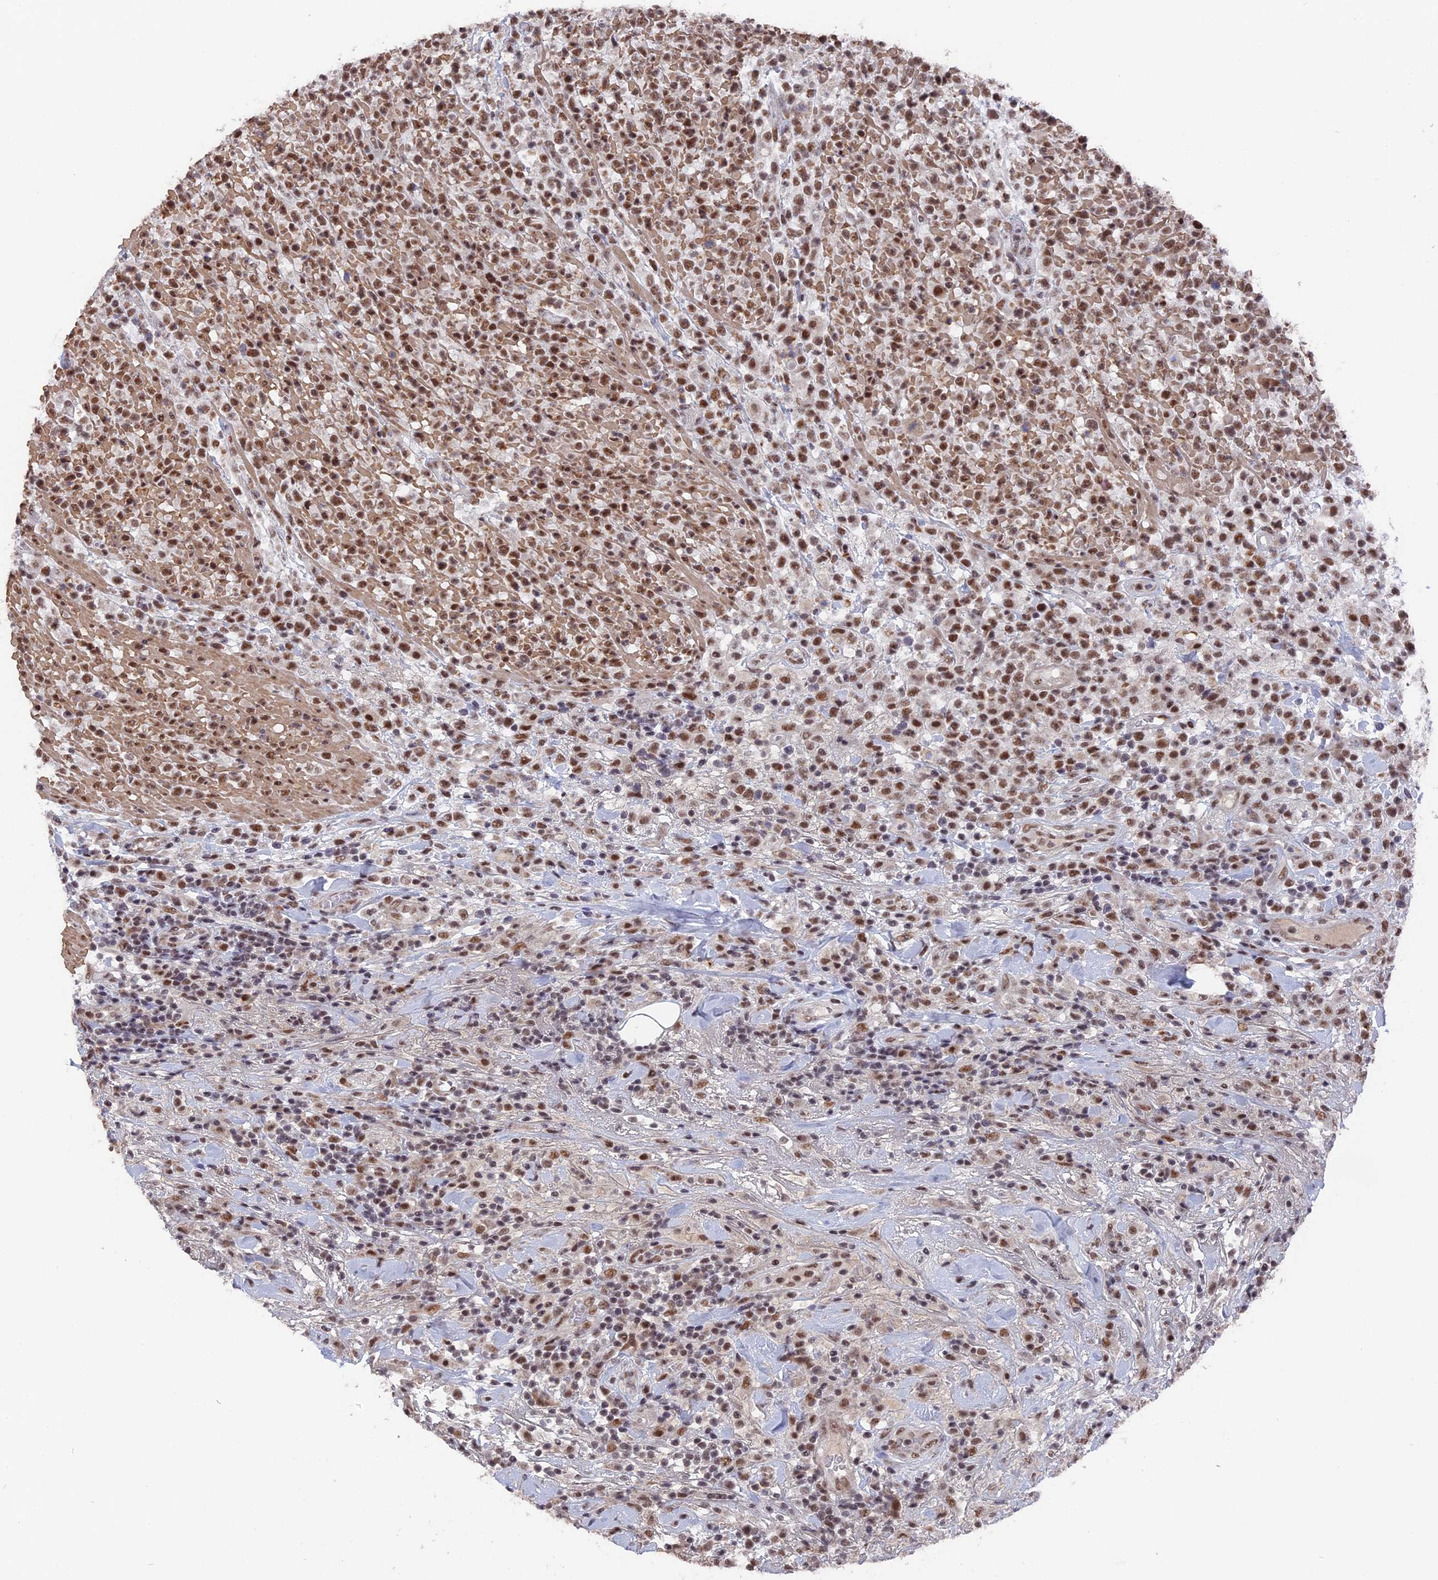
{"staining": {"intensity": "moderate", "quantity": ">75%", "location": "nuclear"}, "tissue": "lymphoma", "cell_type": "Tumor cells", "image_type": "cancer", "snomed": [{"axis": "morphology", "description": "Malignant lymphoma, non-Hodgkin's type, High grade"}, {"axis": "topography", "description": "Colon"}], "caption": "Immunohistochemical staining of high-grade malignant lymphoma, non-Hodgkin's type shows medium levels of moderate nuclear protein expression in about >75% of tumor cells.", "gene": "SF3A2", "patient": {"sex": "female", "age": 53}}